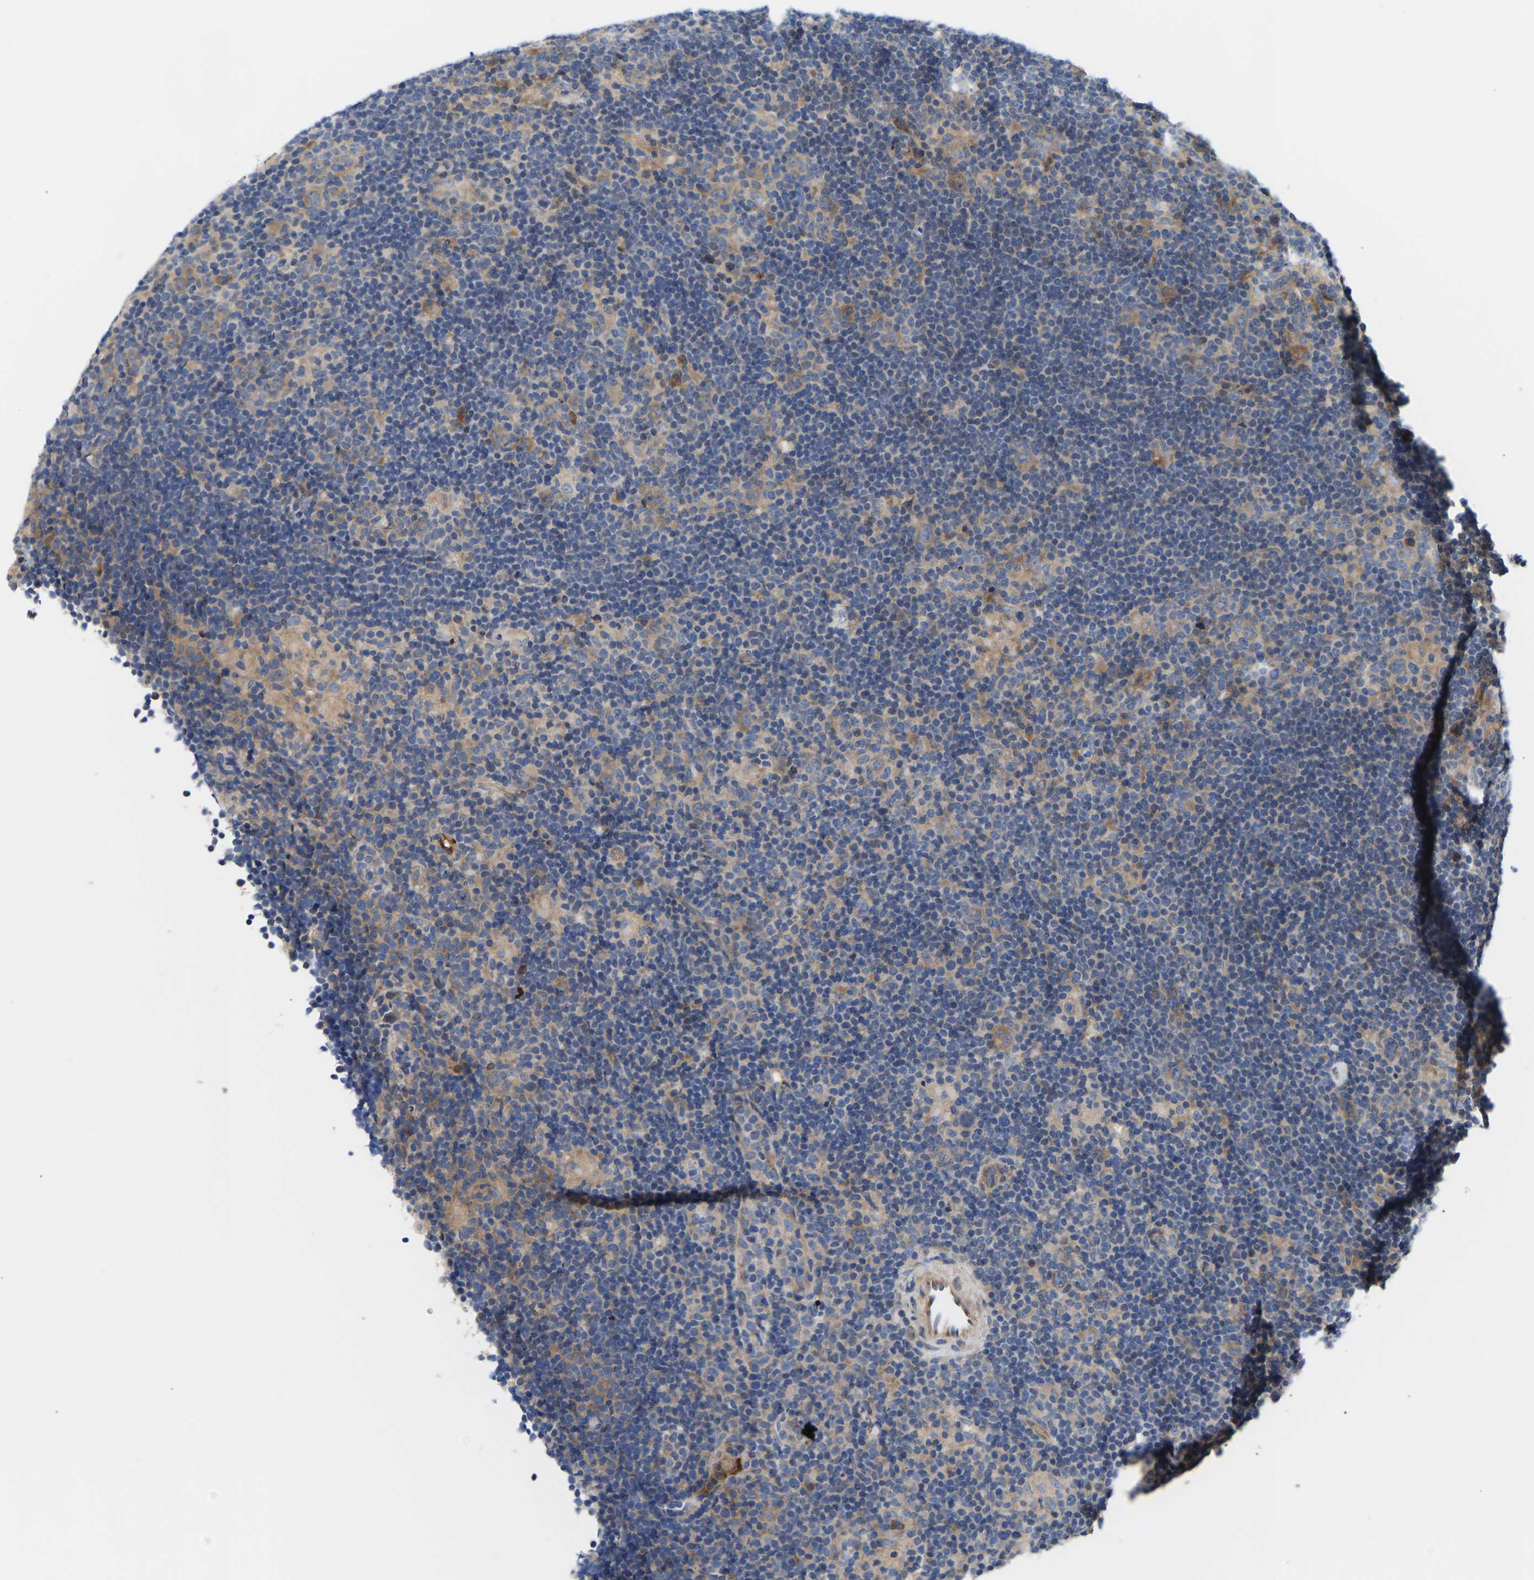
{"staining": {"intensity": "weak", "quantity": ">75%", "location": "cytoplasmic/membranous"}, "tissue": "lymphoma", "cell_type": "Tumor cells", "image_type": "cancer", "snomed": [{"axis": "morphology", "description": "Hodgkin's disease, NOS"}, {"axis": "topography", "description": "Lymph node"}], "caption": "Immunohistochemistry histopathology image of lymphoma stained for a protein (brown), which reveals low levels of weak cytoplasmic/membranous positivity in approximately >75% of tumor cells.", "gene": "AIMP2", "patient": {"sex": "female", "age": 57}}